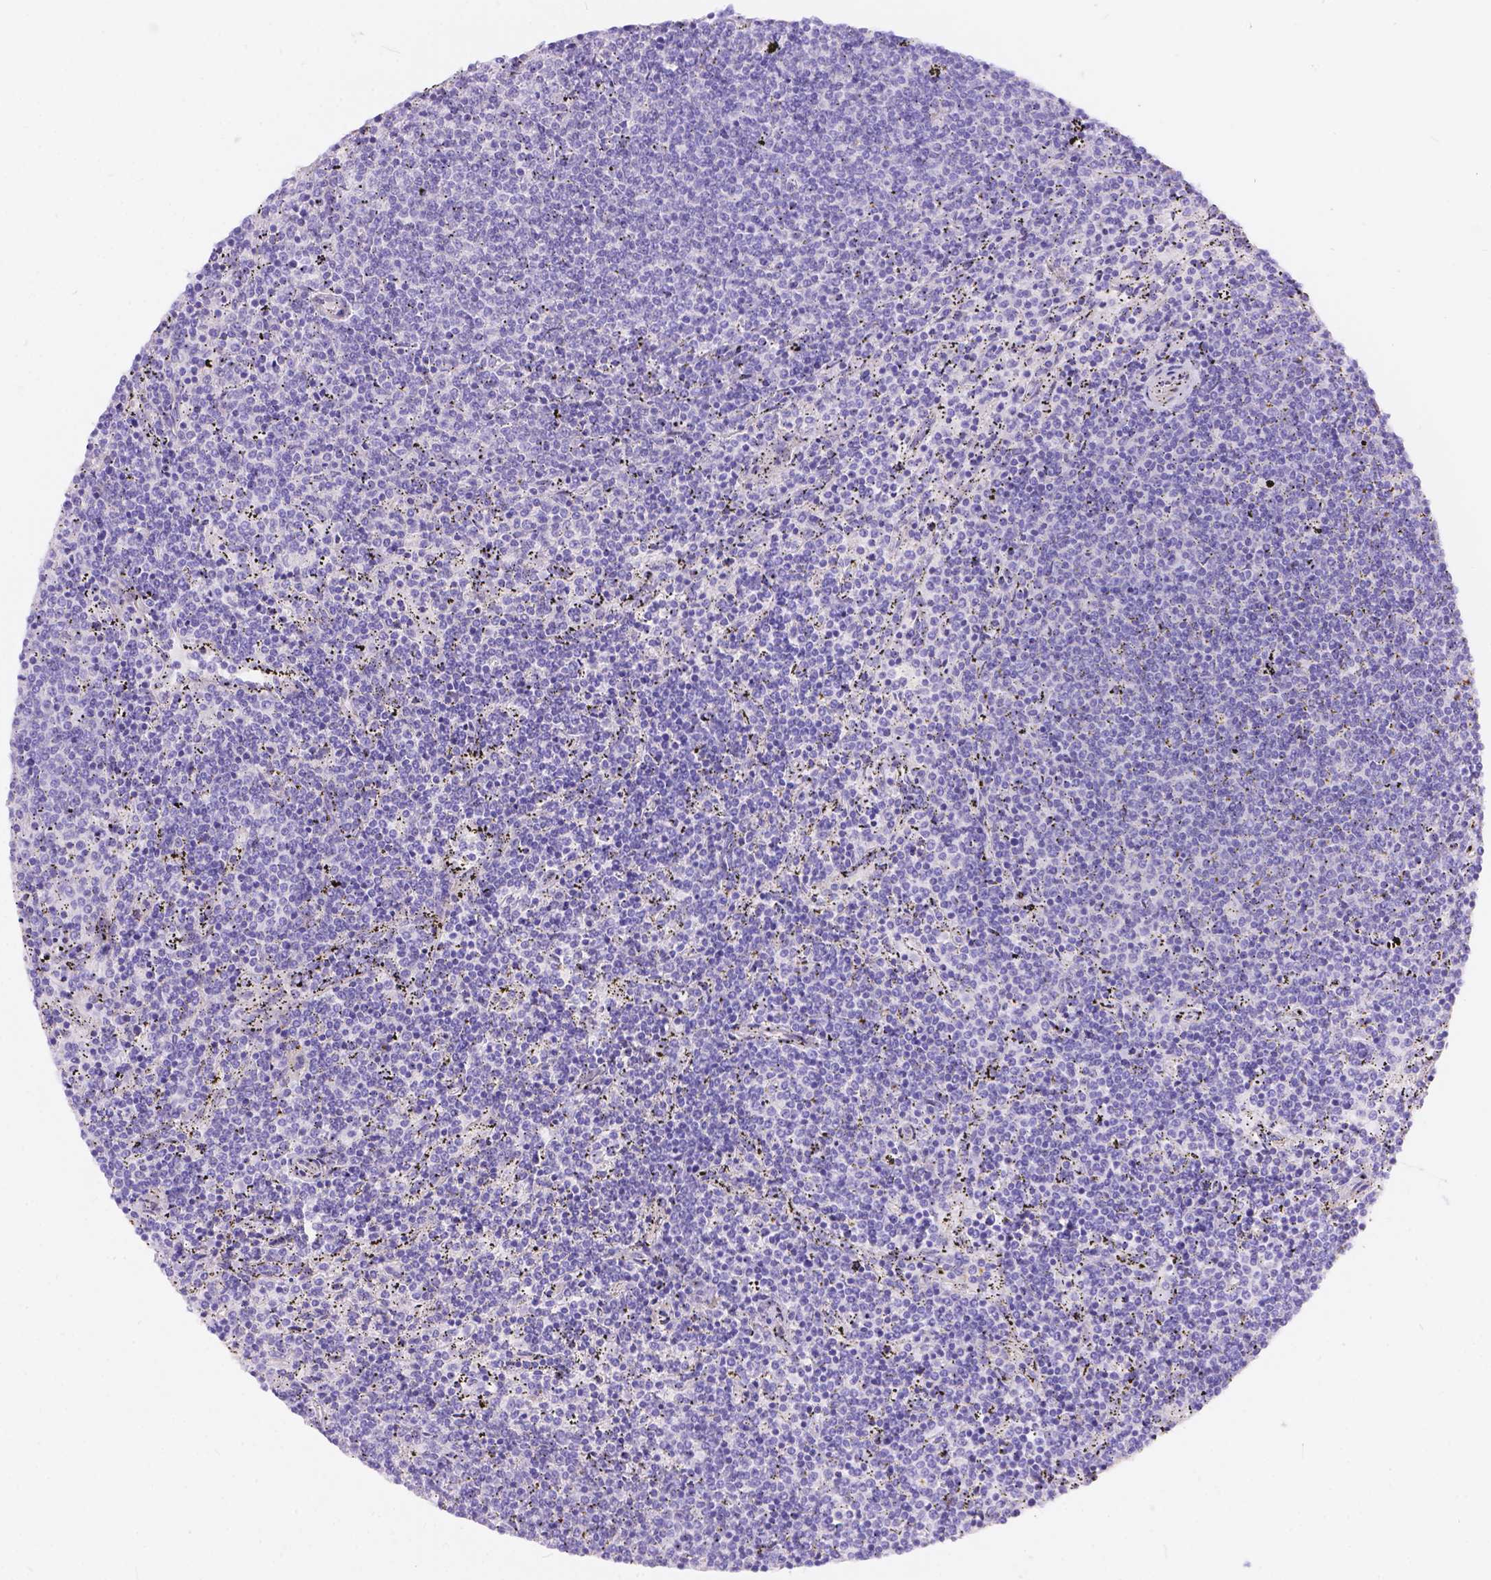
{"staining": {"intensity": "negative", "quantity": "none", "location": "none"}, "tissue": "lymphoma", "cell_type": "Tumor cells", "image_type": "cancer", "snomed": [{"axis": "morphology", "description": "Malignant lymphoma, non-Hodgkin's type, Low grade"}, {"axis": "topography", "description": "Spleen"}], "caption": "Tumor cells show no significant protein expression in low-grade malignant lymphoma, non-Hodgkin's type. (Stains: DAB (3,3'-diaminobenzidine) immunohistochemistry (IHC) with hematoxylin counter stain, Microscopy: brightfield microscopy at high magnification).", "gene": "KLHL10", "patient": {"sex": "female", "age": 50}}